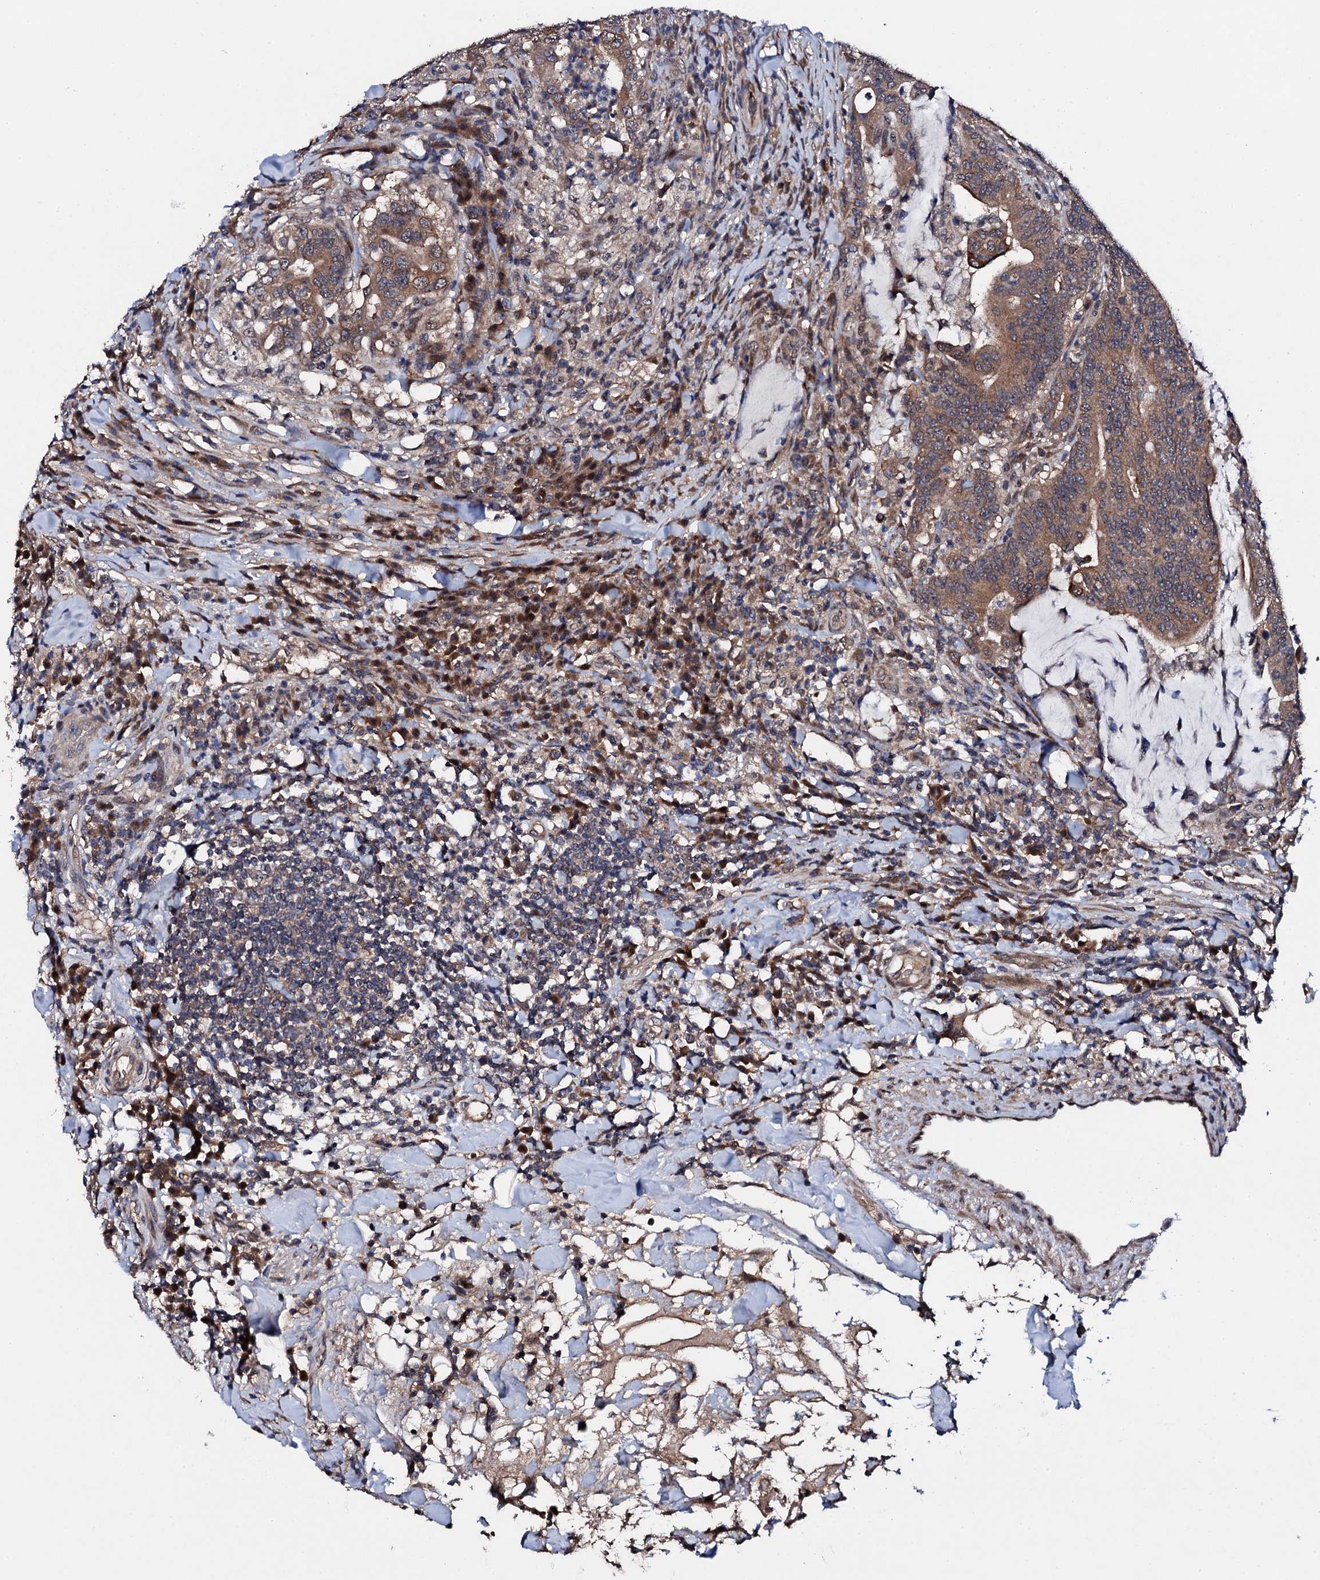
{"staining": {"intensity": "moderate", "quantity": ">75%", "location": "cytoplasmic/membranous"}, "tissue": "colorectal cancer", "cell_type": "Tumor cells", "image_type": "cancer", "snomed": [{"axis": "morphology", "description": "Adenocarcinoma, NOS"}, {"axis": "topography", "description": "Colon"}], "caption": "Moderate cytoplasmic/membranous positivity for a protein is present in approximately >75% of tumor cells of colorectal cancer (adenocarcinoma) using IHC.", "gene": "IP6K1", "patient": {"sex": "female", "age": 66}}